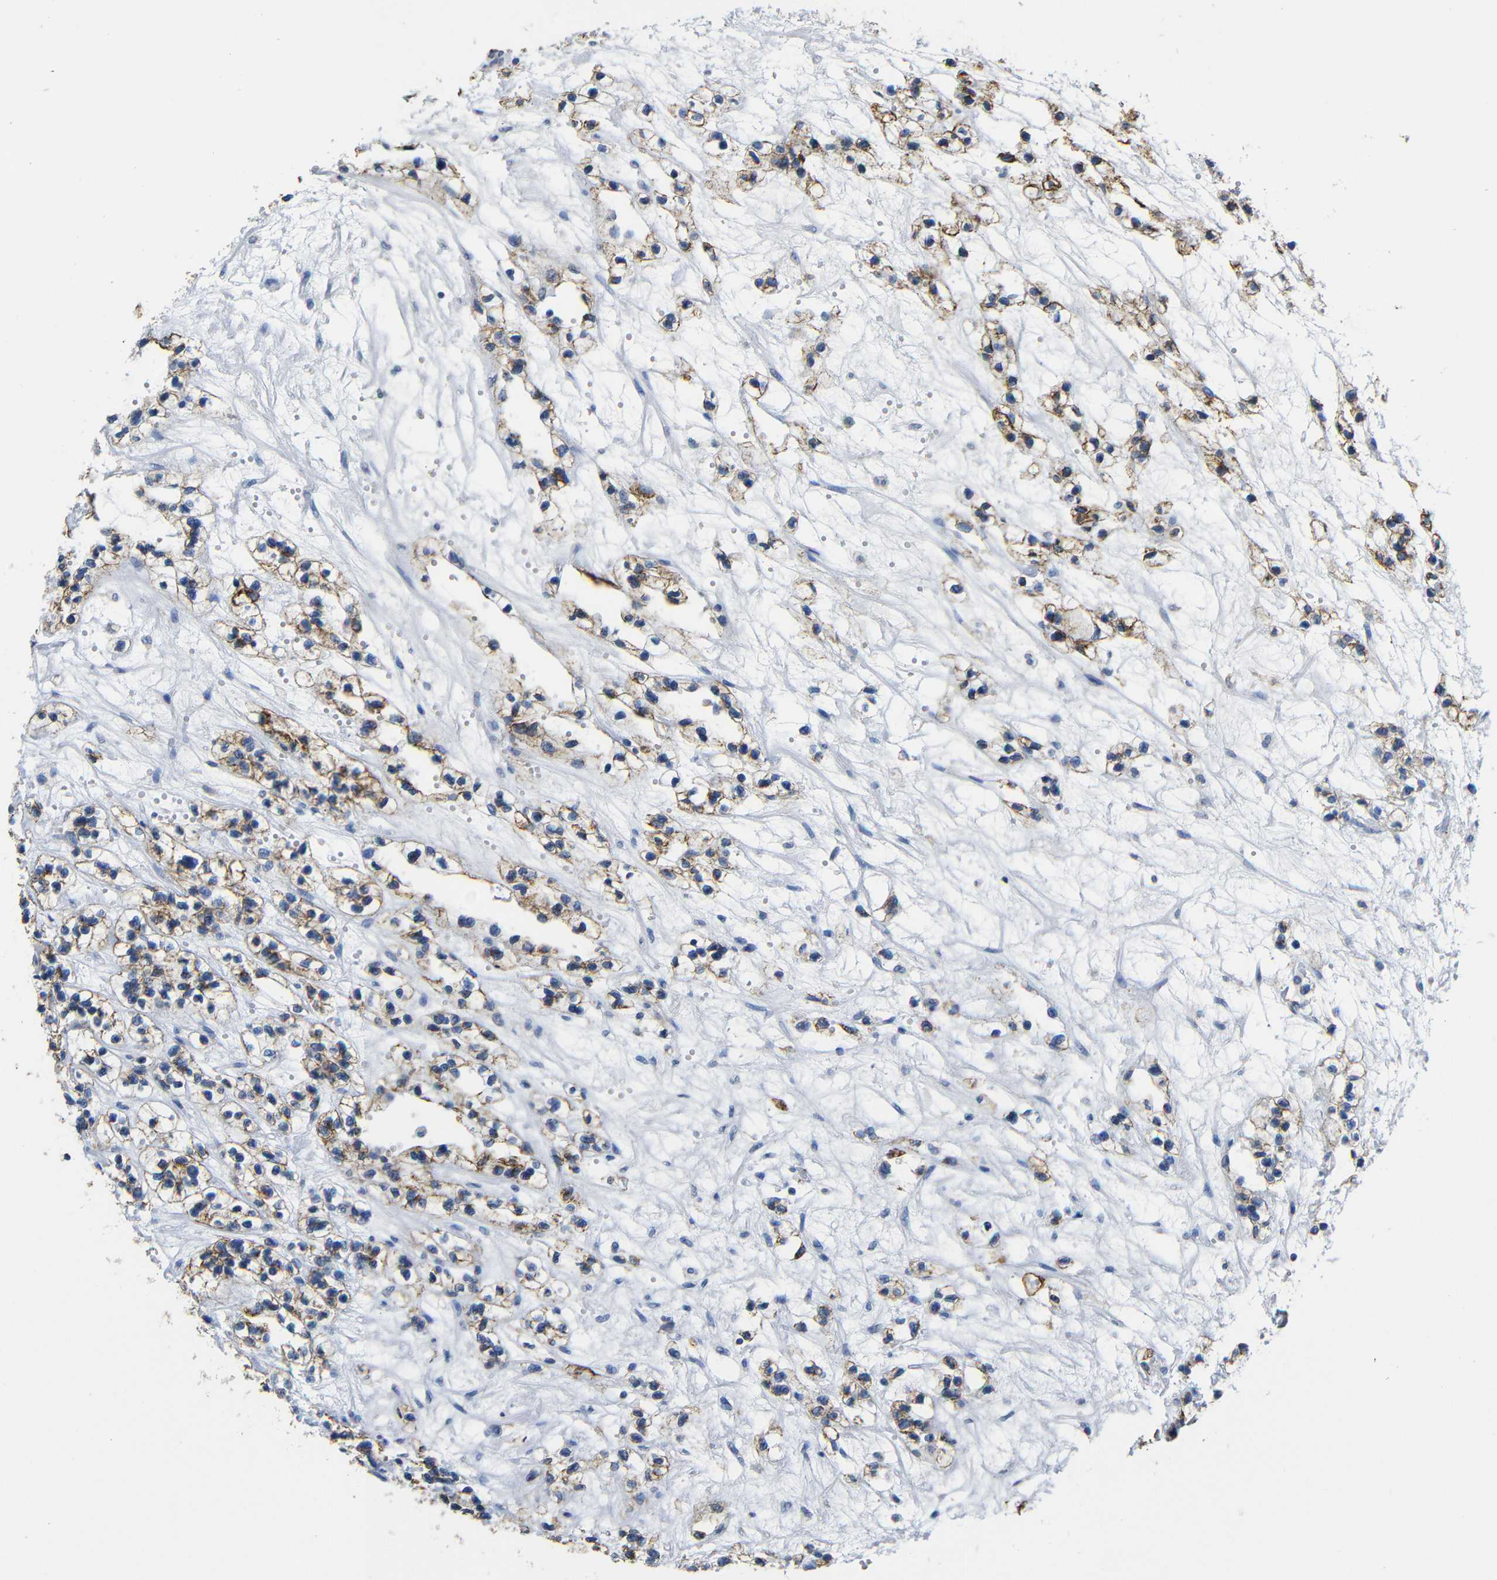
{"staining": {"intensity": "moderate", "quantity": "25%-75%", "location": "cytoplasmic/membranous"}, "tissue": "renal cancer", "cell_type": "Tumor cells", "image_type": "cancer", "snomed": [{"axis": "morphology", "description": "Adenocarcinoma, NOS"}, {"axis": "topography", "description": "Kidney"}], "caption": "Protein expression by immunohistochemistry exhibits moderate cytoplasmic/membranous positivity in about 25%-75% of tumor cells in adenocarcinoma (renal). Using DAB (brown) and hematoxylin (blue) stains, captured at high magnification using brightfield microscopy.", "gene": "MAOA", "patient": {"sex": "female", "age": 57}}